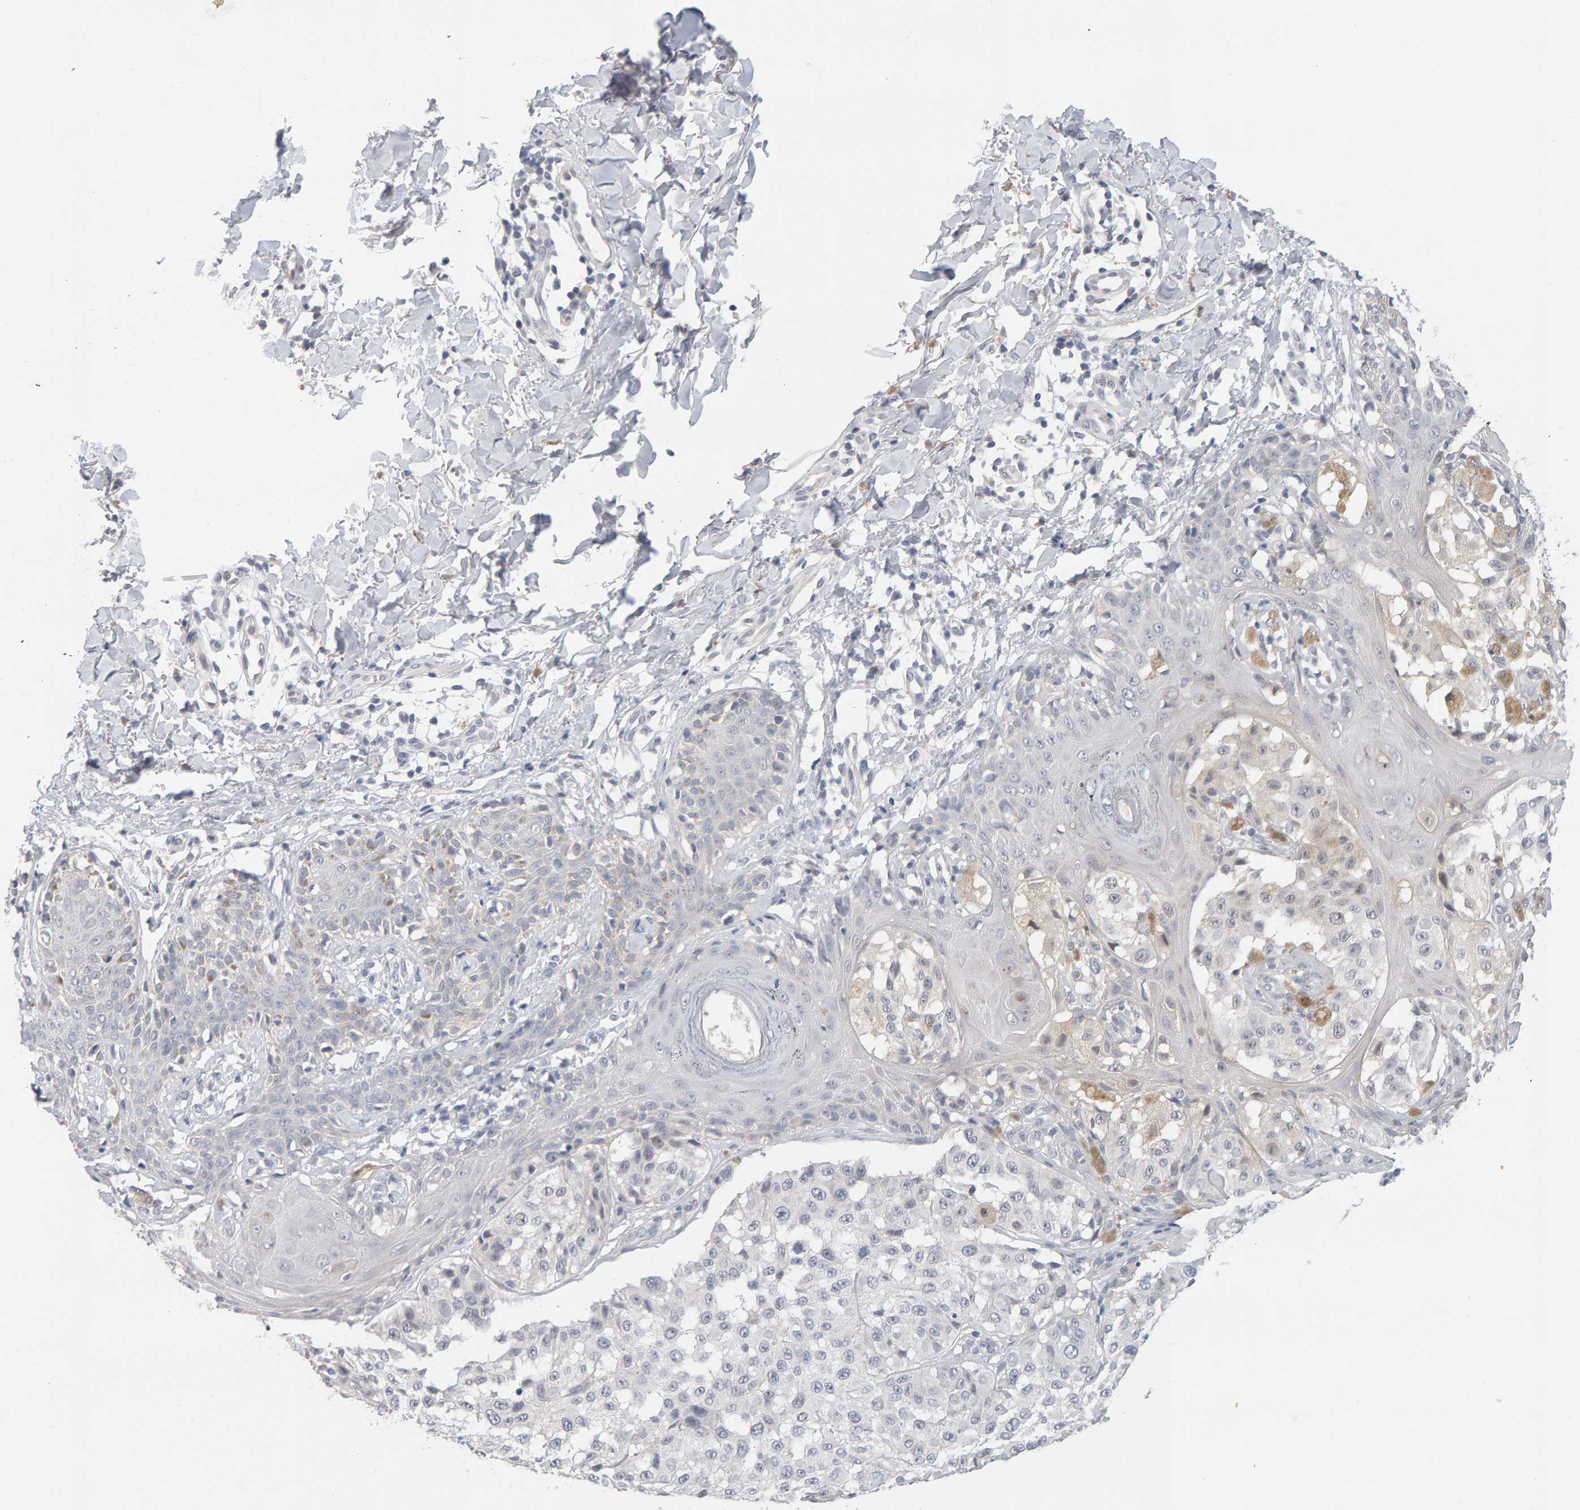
{"staining": {"intensity": "negative", "quantity": "none", "location": "none"}, "tissue": "melanoma", "cell_type": "Tumor cells", "image_type": "cancer", "snomed": [{"axis": "morphology", "description": "Malignant melanoma, NOS"}, {"axis": "topography", "description": "Skin"}], "caption": "Protein analysis of melanoma demonstrates no significant expression in tumor cells.", "gene": "HNF4A", "patient": {"sex": "female", "age": 46}}